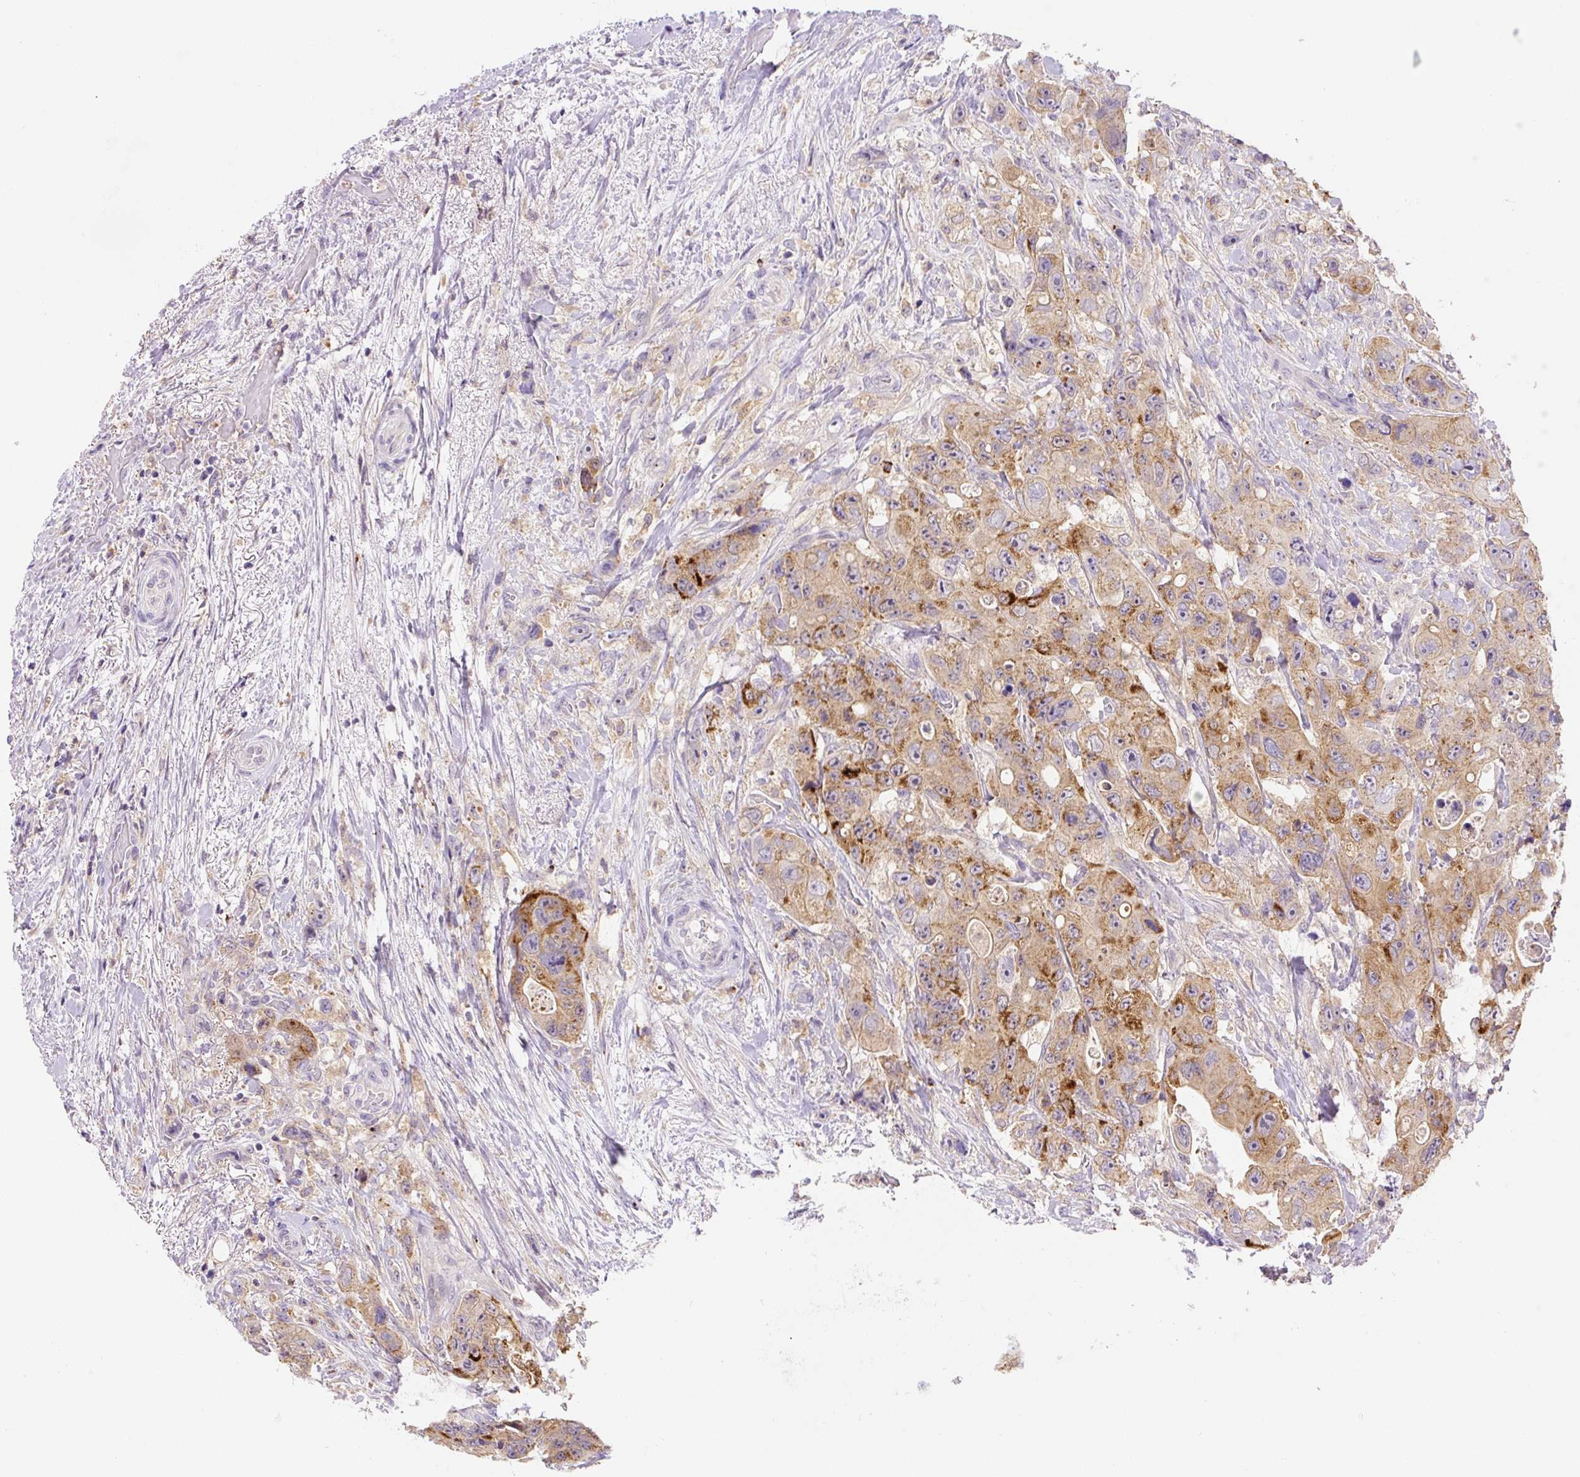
{"staining": {"intensity": "moderate", "quantity": ">75%", "location": "cytoplasmic/membranous"}, "tissue": "colorectal cancer", "cell_type": "Tumor cells", "image_type": "cancer", "snomed": [{"axis": "morphology", "description": "Adenocarcinoma, NOS"}, {"axis": "topography", "description": "Colon"}], "caption": "A histopathology image showing moderate cytoplasmic/membranous expression in approximately >75% of tumor cells in adenocarcinoma (colorectal), as visualized by brown immunohistochemical staining.", "gene": "PLA2G4A", "patient": {"sex": "female", "age": 46}}